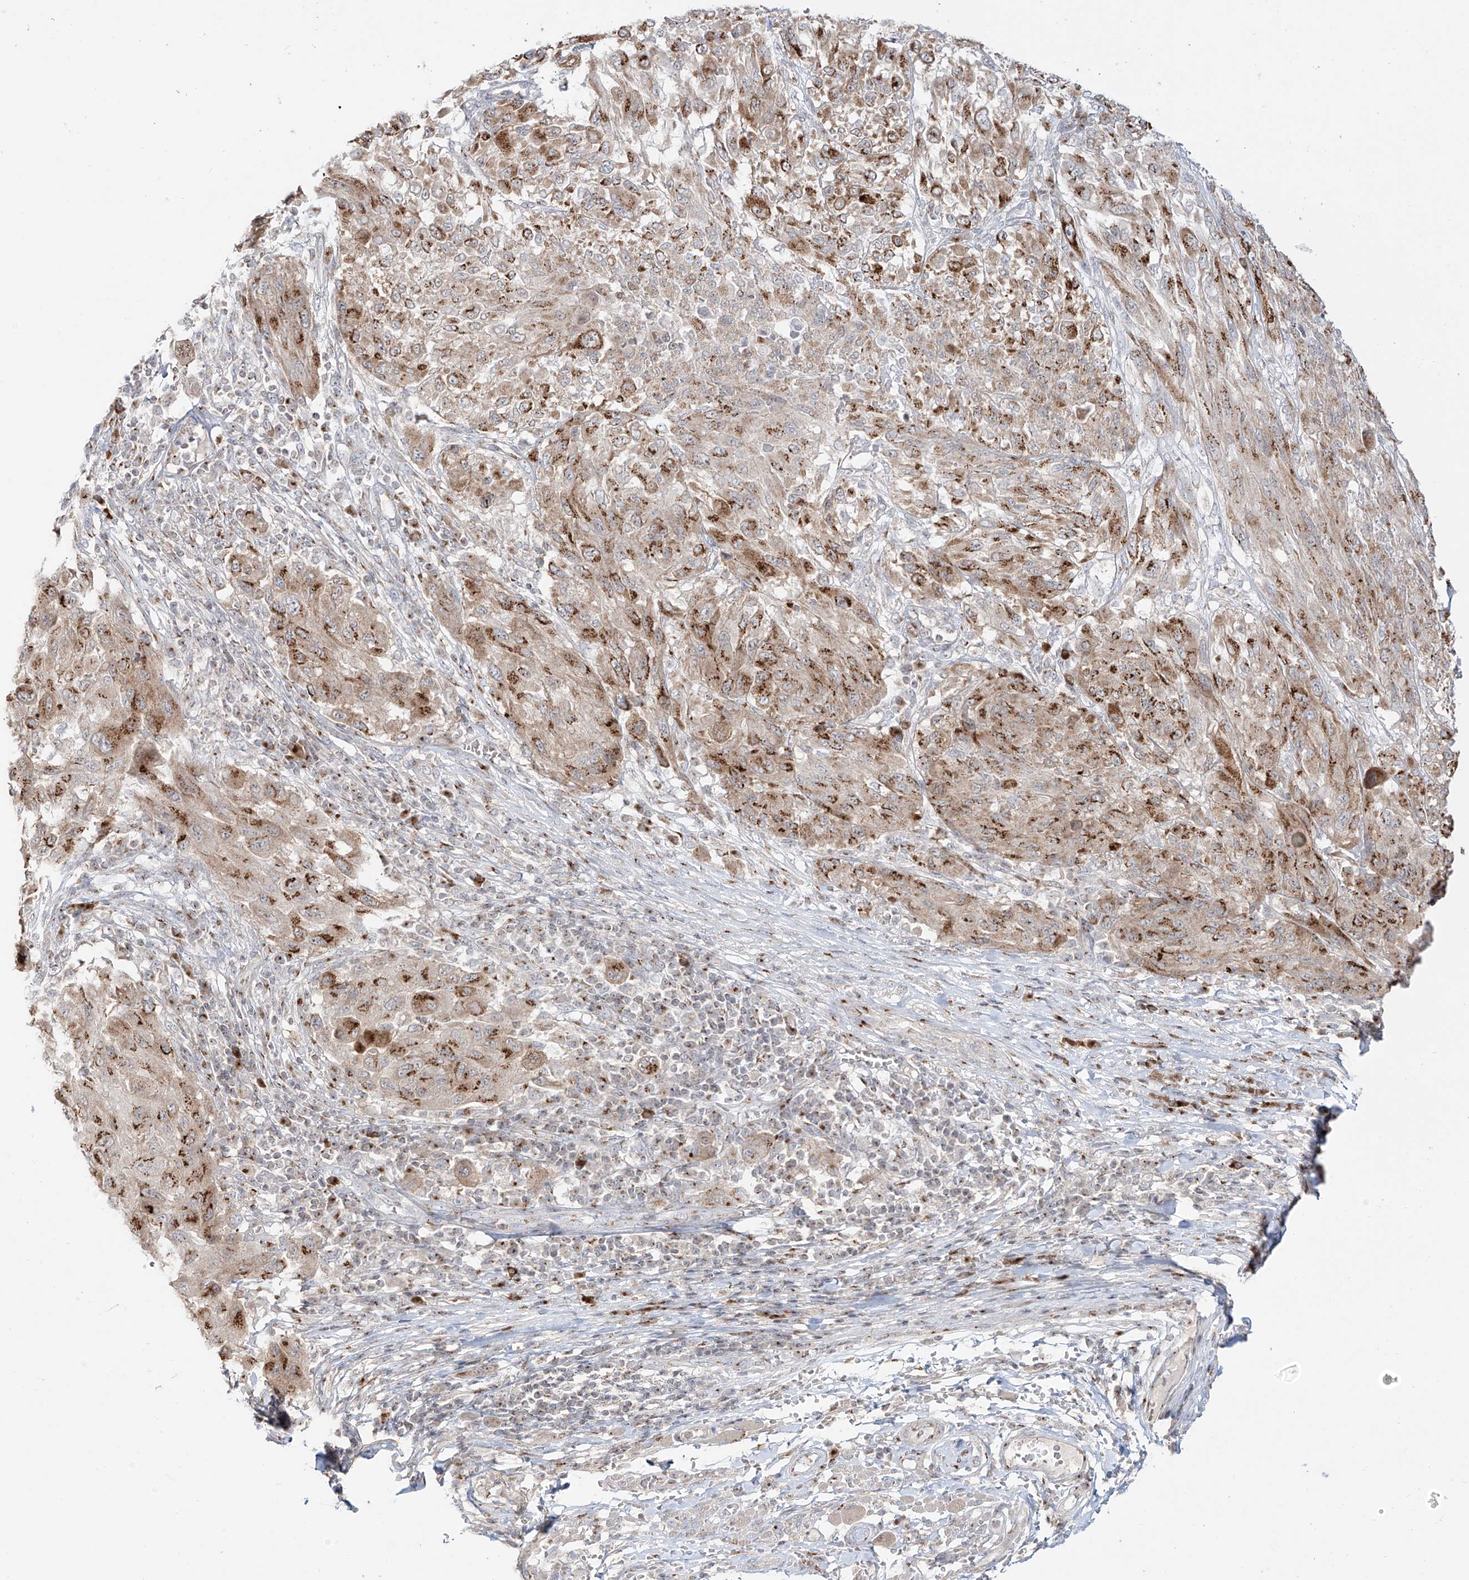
{"staining": {"intensity": "moderate", "quantity": ">75%", "location": "cytoplasmic/membranous"}, "tissue": "melanoma", "cell_type": "Tumor cells", "image_type": "cancer", "snomed": [{"axis": "morphology", "description": "Malignant melanoma, NOS"}, {"axis": "topography", "description": "Skin"}], "caption": "Protein positivity by immunohistochemistry (IHC) displays moderate cytoplasmic/membranous expression in about >75% of tumor cells in melanoma. Using DAB (brown) and hematoxylin (blue) stains, captured at high magnification using brightfield microscopy.", "gene": "BSDC1", "patient": {"sex": "female", "age": 91}}